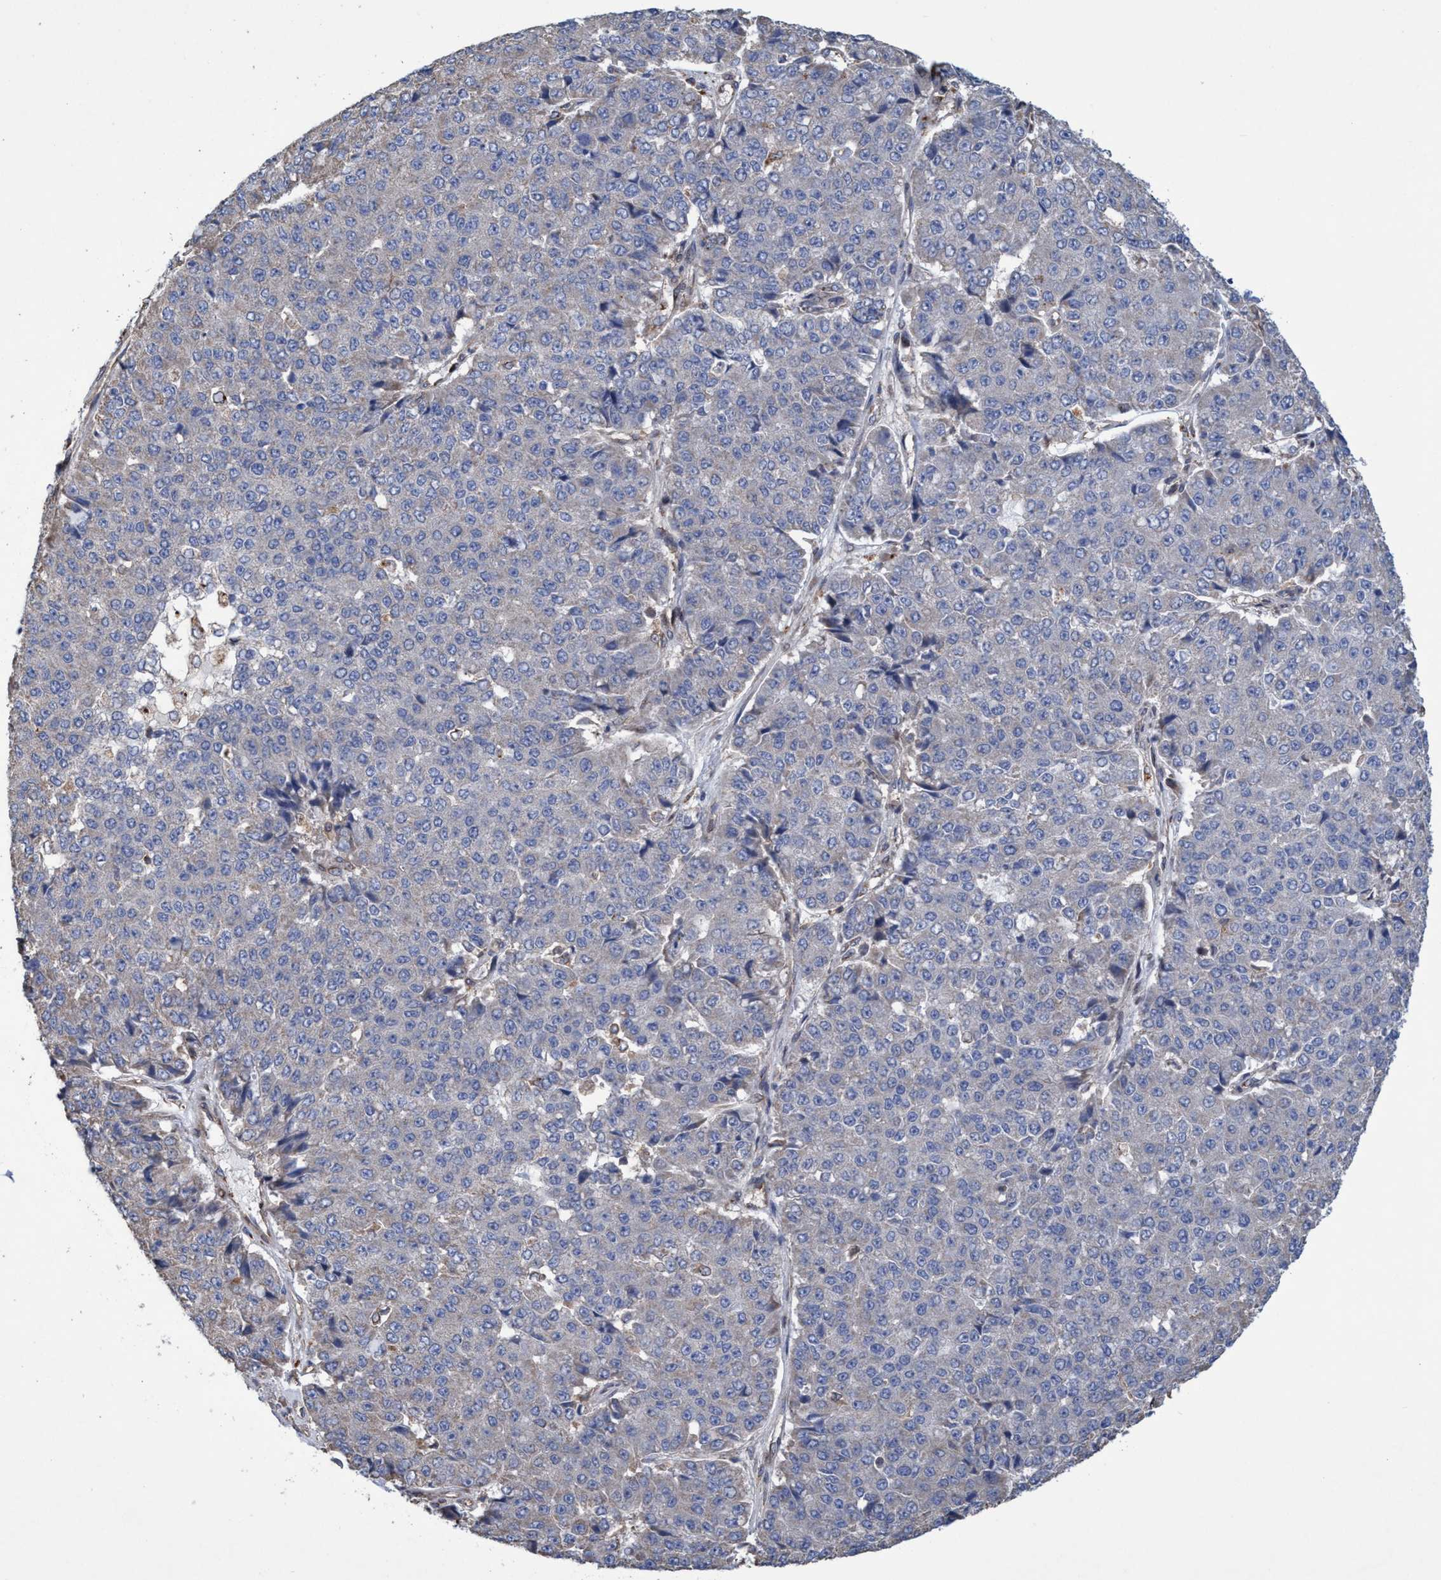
{"staining": {"intensity": "negative", "quantity": "none", "location": "none"}, "tissue": "pancreatic cancer", "cell_type": "Tumor cells", "image_type": "cancer", "snomed": [{"axis": "morphology", "description": "Adenocarcinoma, NOS"}, {"axis": "topography", "description": "Pancreas"}], "caption": "High magnification brightfield microscopy of adenocarcinoma (pancreatic) stained with DAB (3,3'-diaminobenzidine) (brown) and counterstained with hematoxylin (blue): tumor cells show no significant expression.", "gene": "BICD2", "patient": {"sex": "male", "age": 50}}